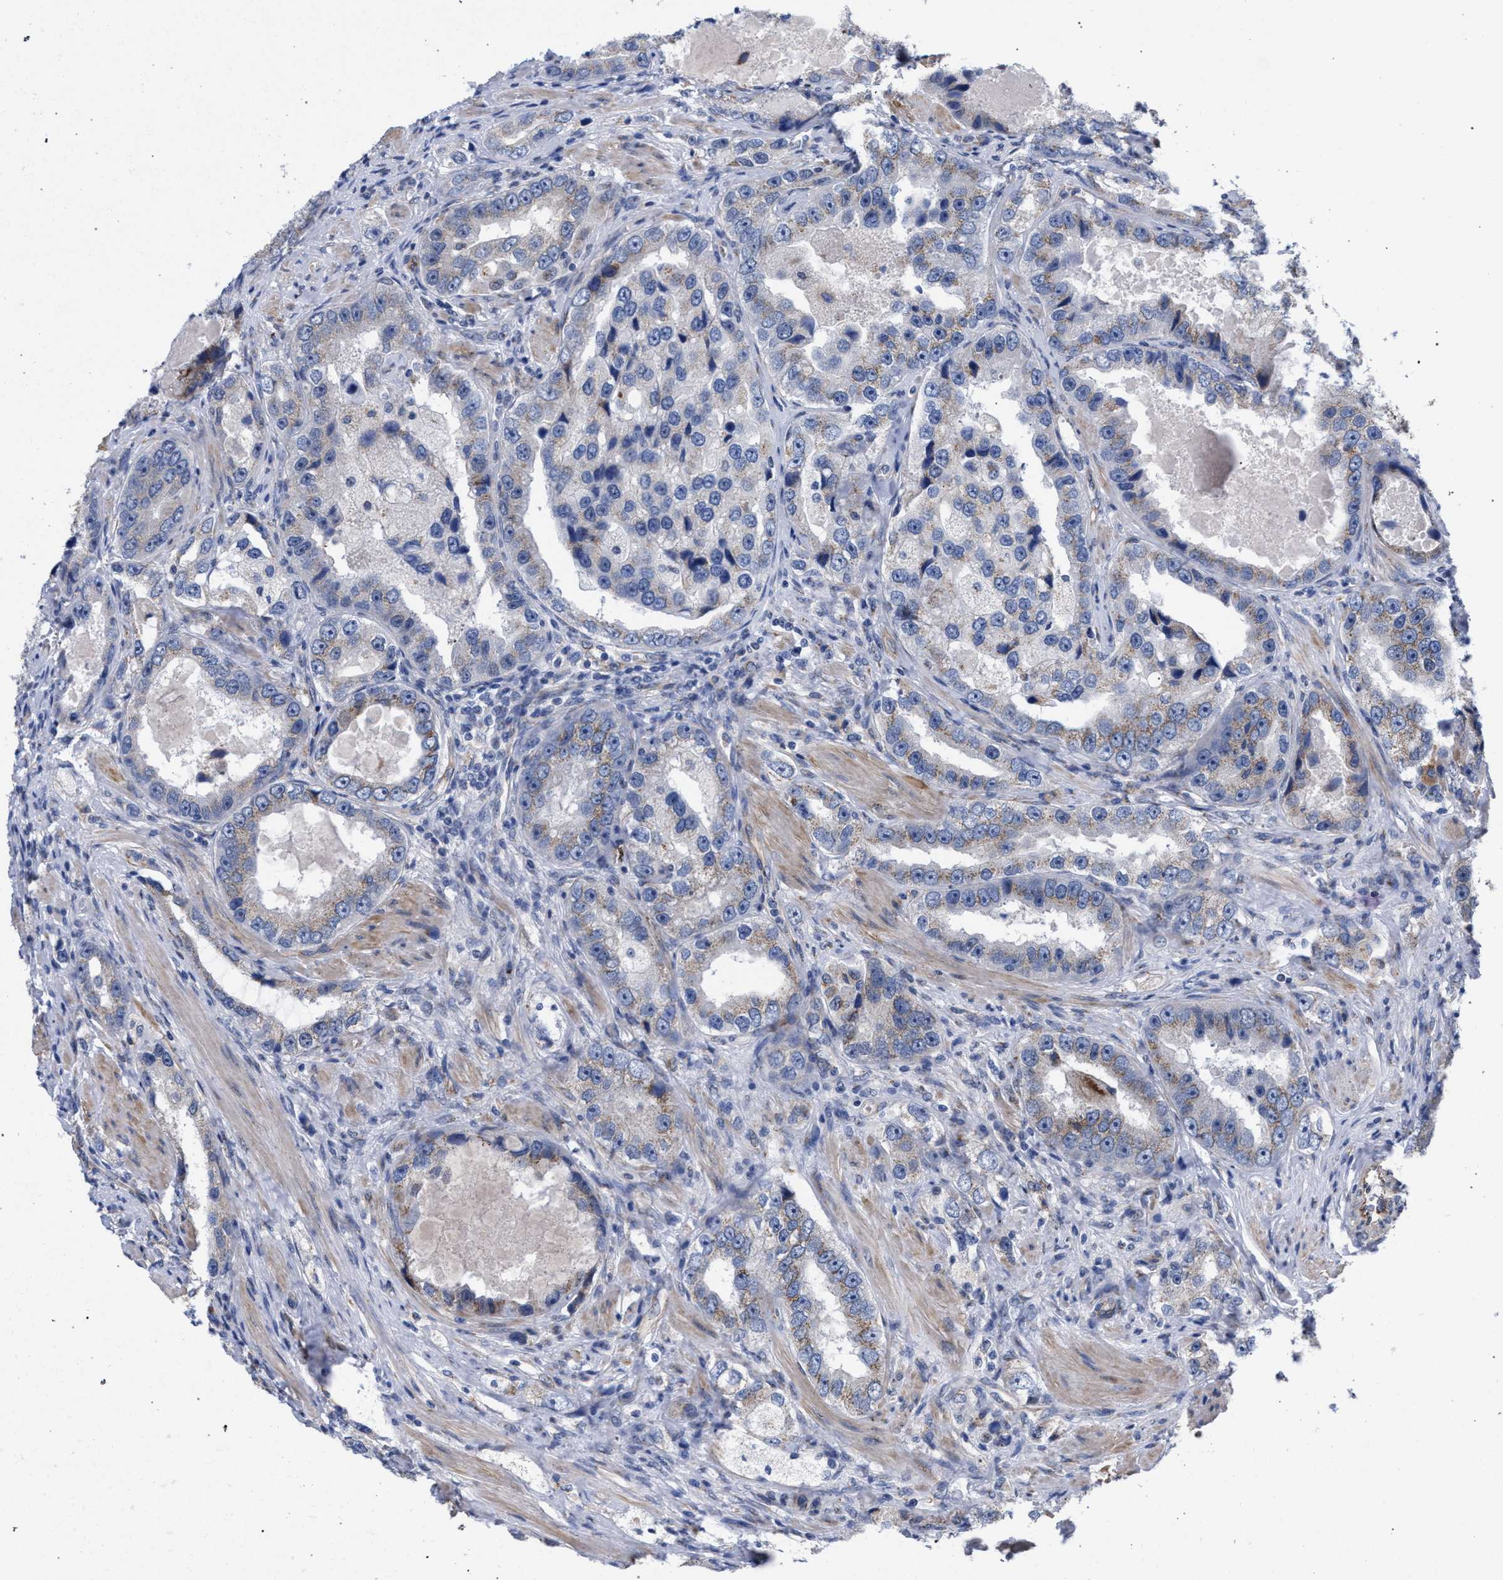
{"staining": {"intensity": "weak", "quantity": "25%-75%", "location": "cytoplasmic/membranous"}, "tissue": "prostate cancer", "cell_type": "Tumor cells", "image_type": "cancer", "snomed": [{"axis": "morphology", "description": "Adenocarcinoma, High grade"}, {"axis": "topography", "description": "Prostate"}], "caption": "Weak cytoplasmic/membranous protein staining is identified in approximately 25%-75% of tumor cells in high-grade adenocarcinoma (prostate).", "gene": "GOLGA2", "patient": {"sex": "male", "age": 63}}